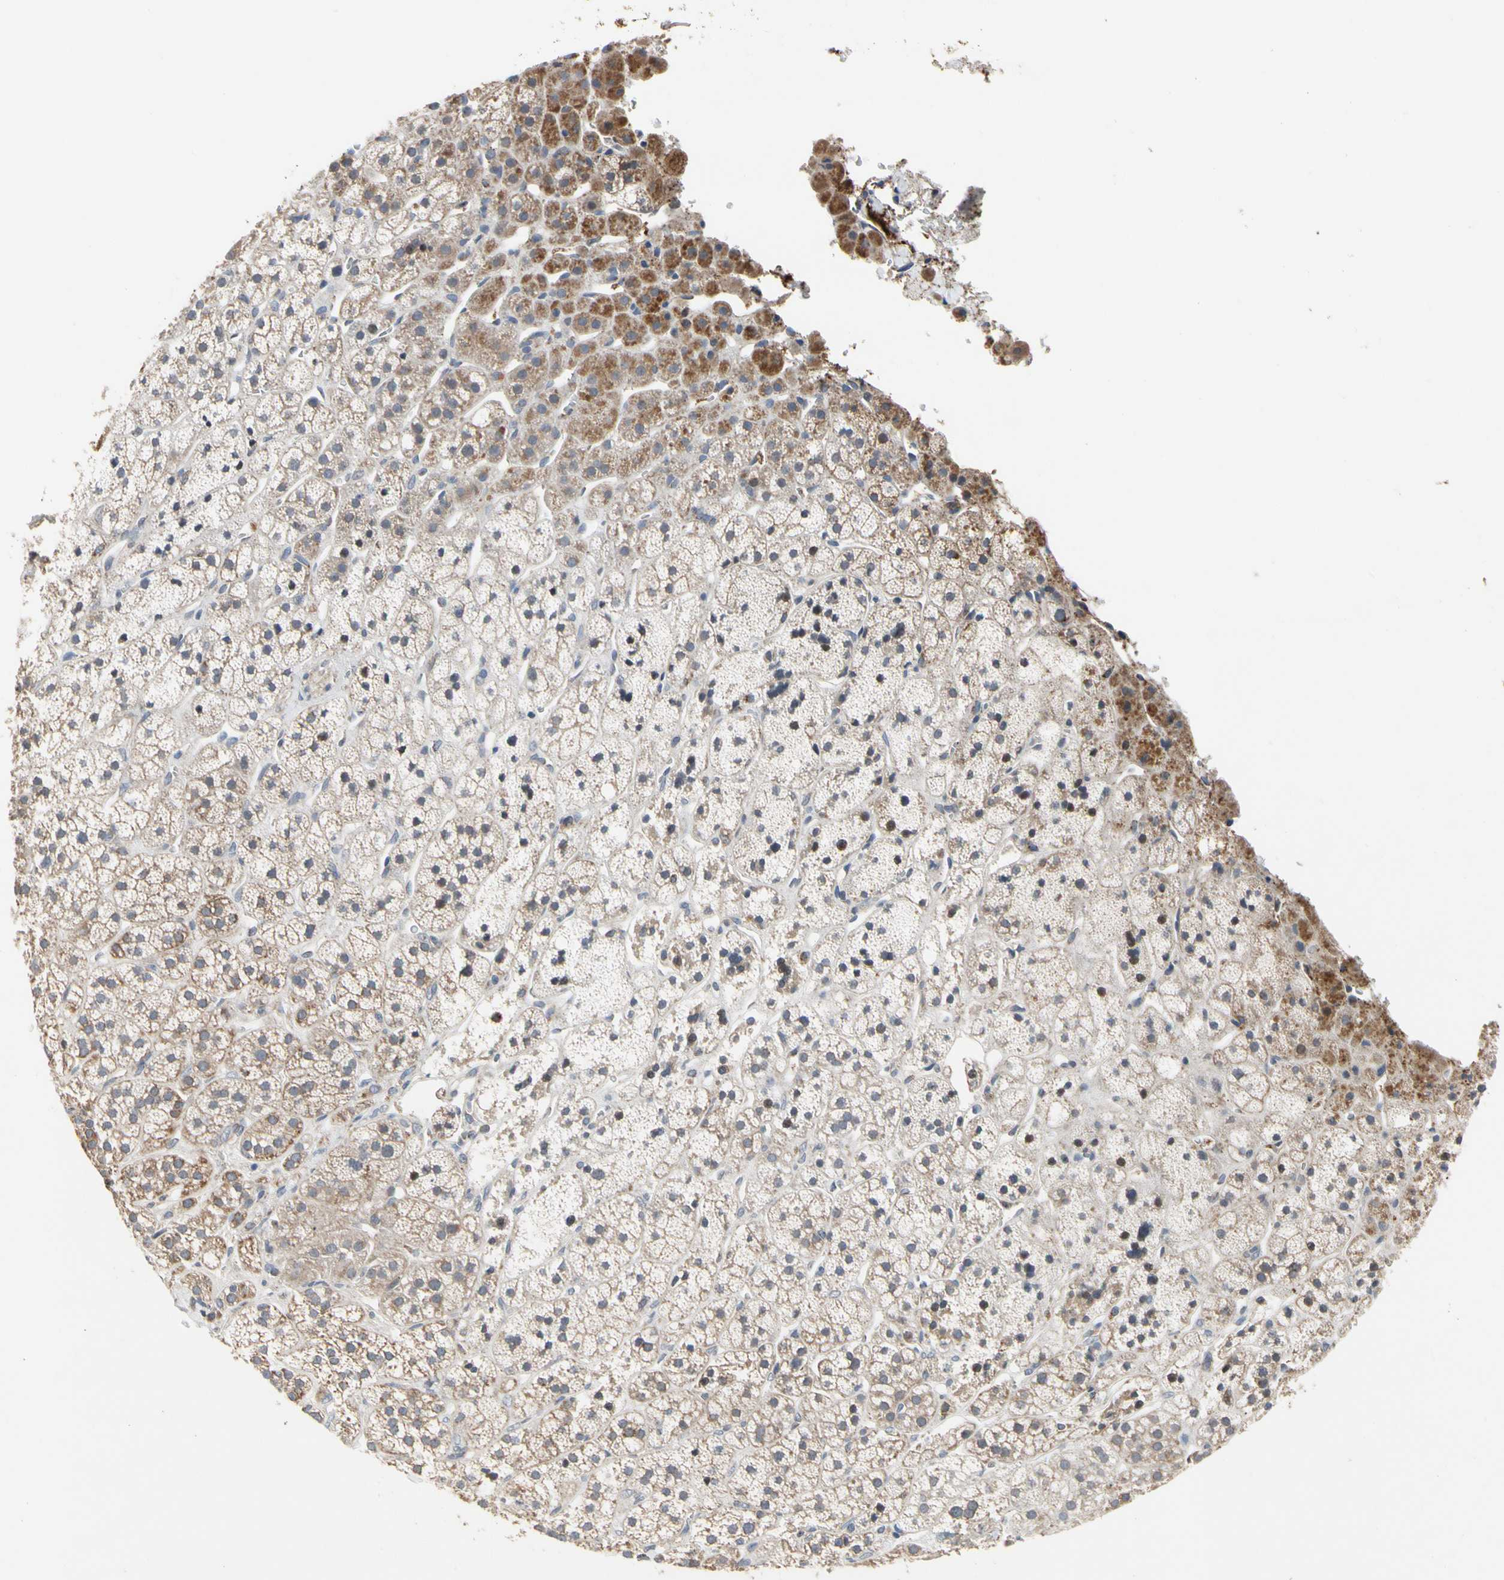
{"staining": {"intensity": "moderate", "quantity": ">75%", "location": "cytoplasmic/membranous"}, "tissue": "adrenal gland", "cell_type": "Glandular cells", "image_type": "normal", "snomed": [{"axis": "morphology", "description": "Normal tissue, NOS"}, {"axis": "topography", "description": "Adrenal gland"}], "caption": "Unremarkable adrenal gland shows moderate cytoplasmic/membranous staining in approximately >75% of glandular cells, visualized by immunohistochemistry. The protein of interest is shown in brown color, while the nuclei are stained blue.", "gene": "GPD2", "patient": {"sex": "male", "age": 56}}